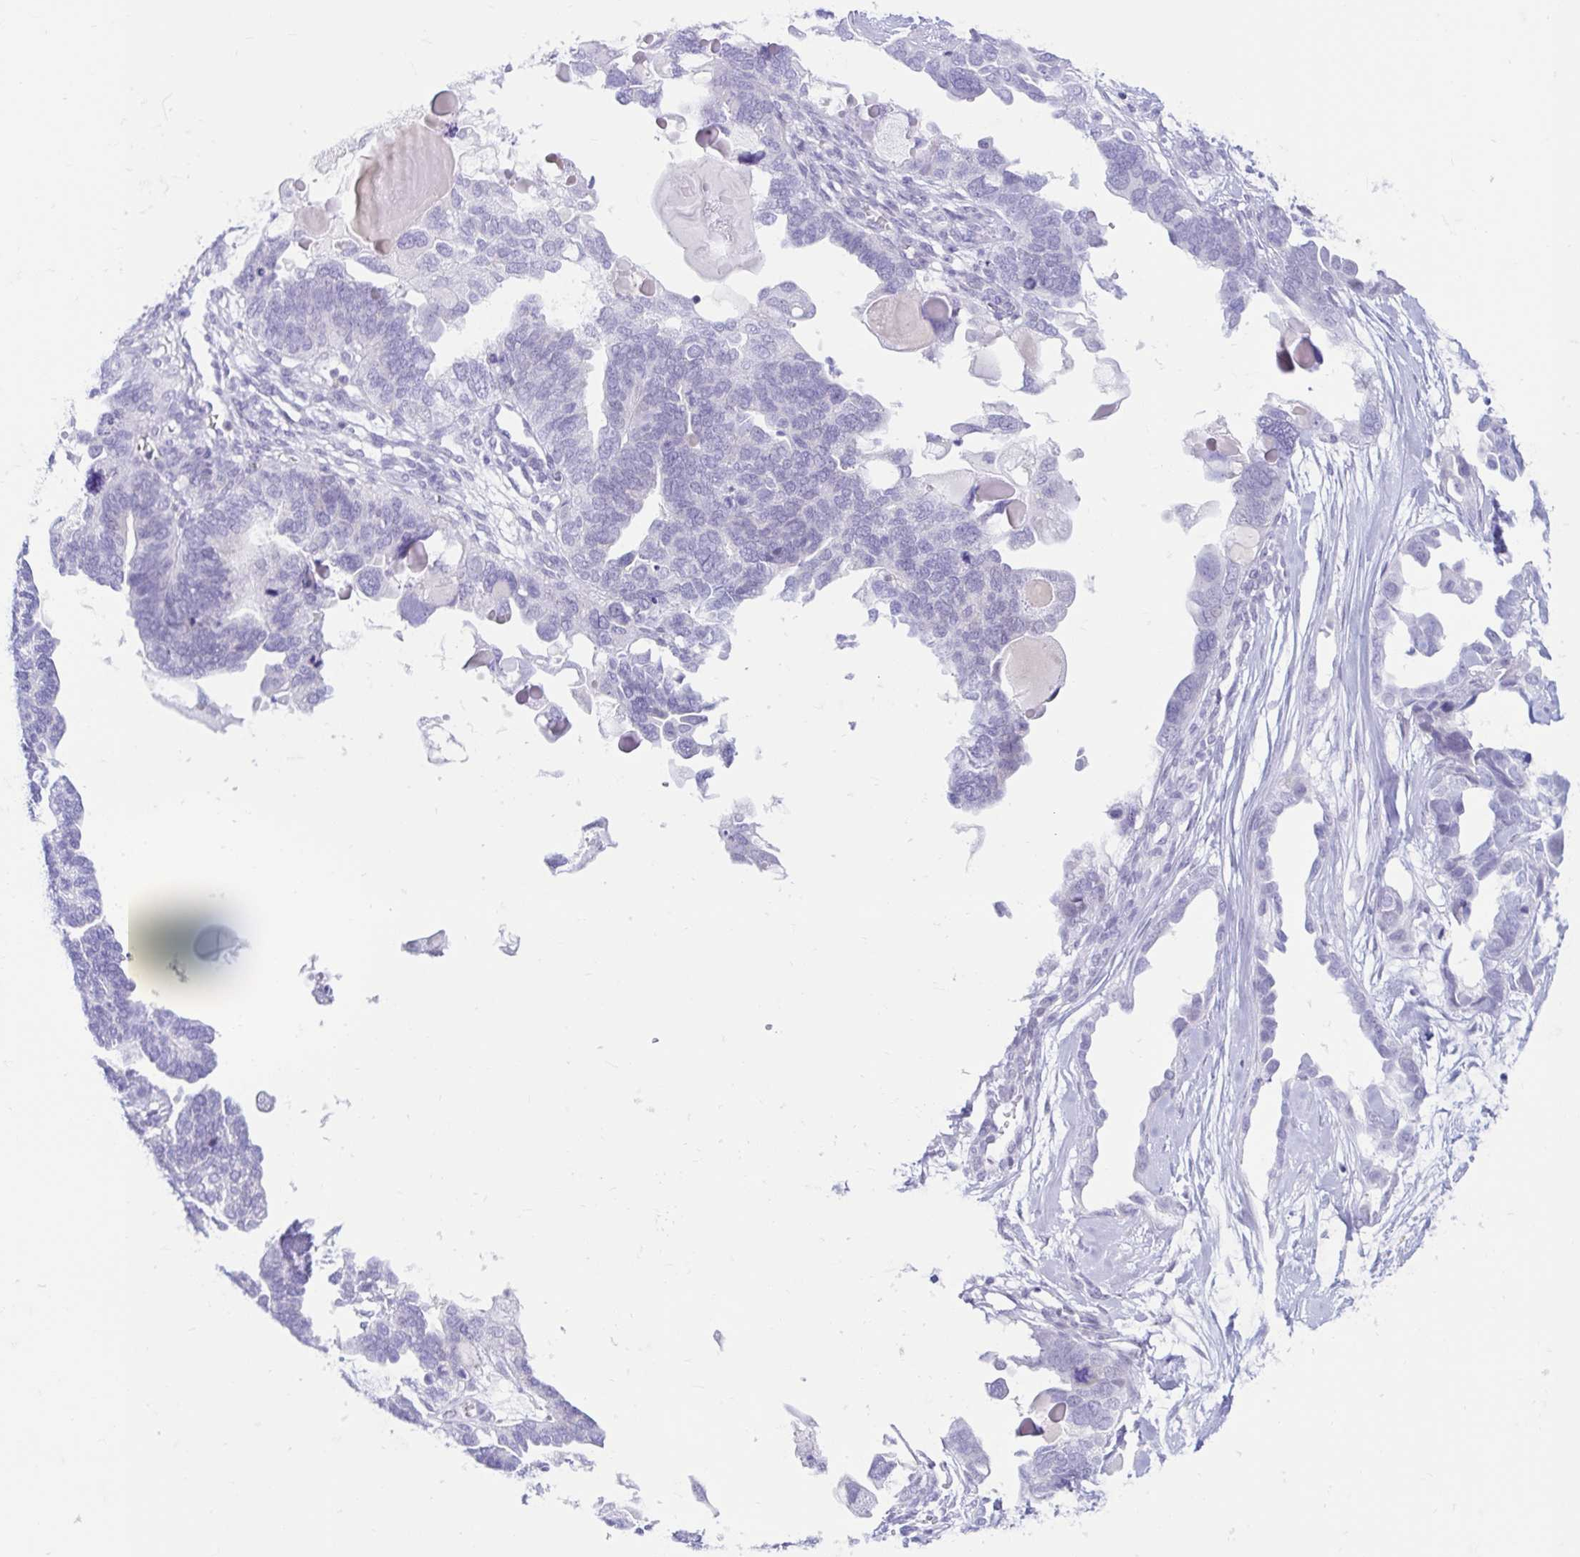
{"staining": {"intensity": "negative", "quantity": "none", "location": "none"}, "tissue": "ovarian cancer", "cell_type": "Tumor cells", "image_type": "cancer", "snomed": [{"axis": "morphology", "description": "Cystadenocarcinoma, serous, NOS"}, {"axis": "topography", "description": "Ovary"}], "caption": "The micrograph displays no staining of tumor cells in ovarian serous cystadenocarcinoma.", "gene": "BEST1", "patient": {"sex": "female", "age": 51}}